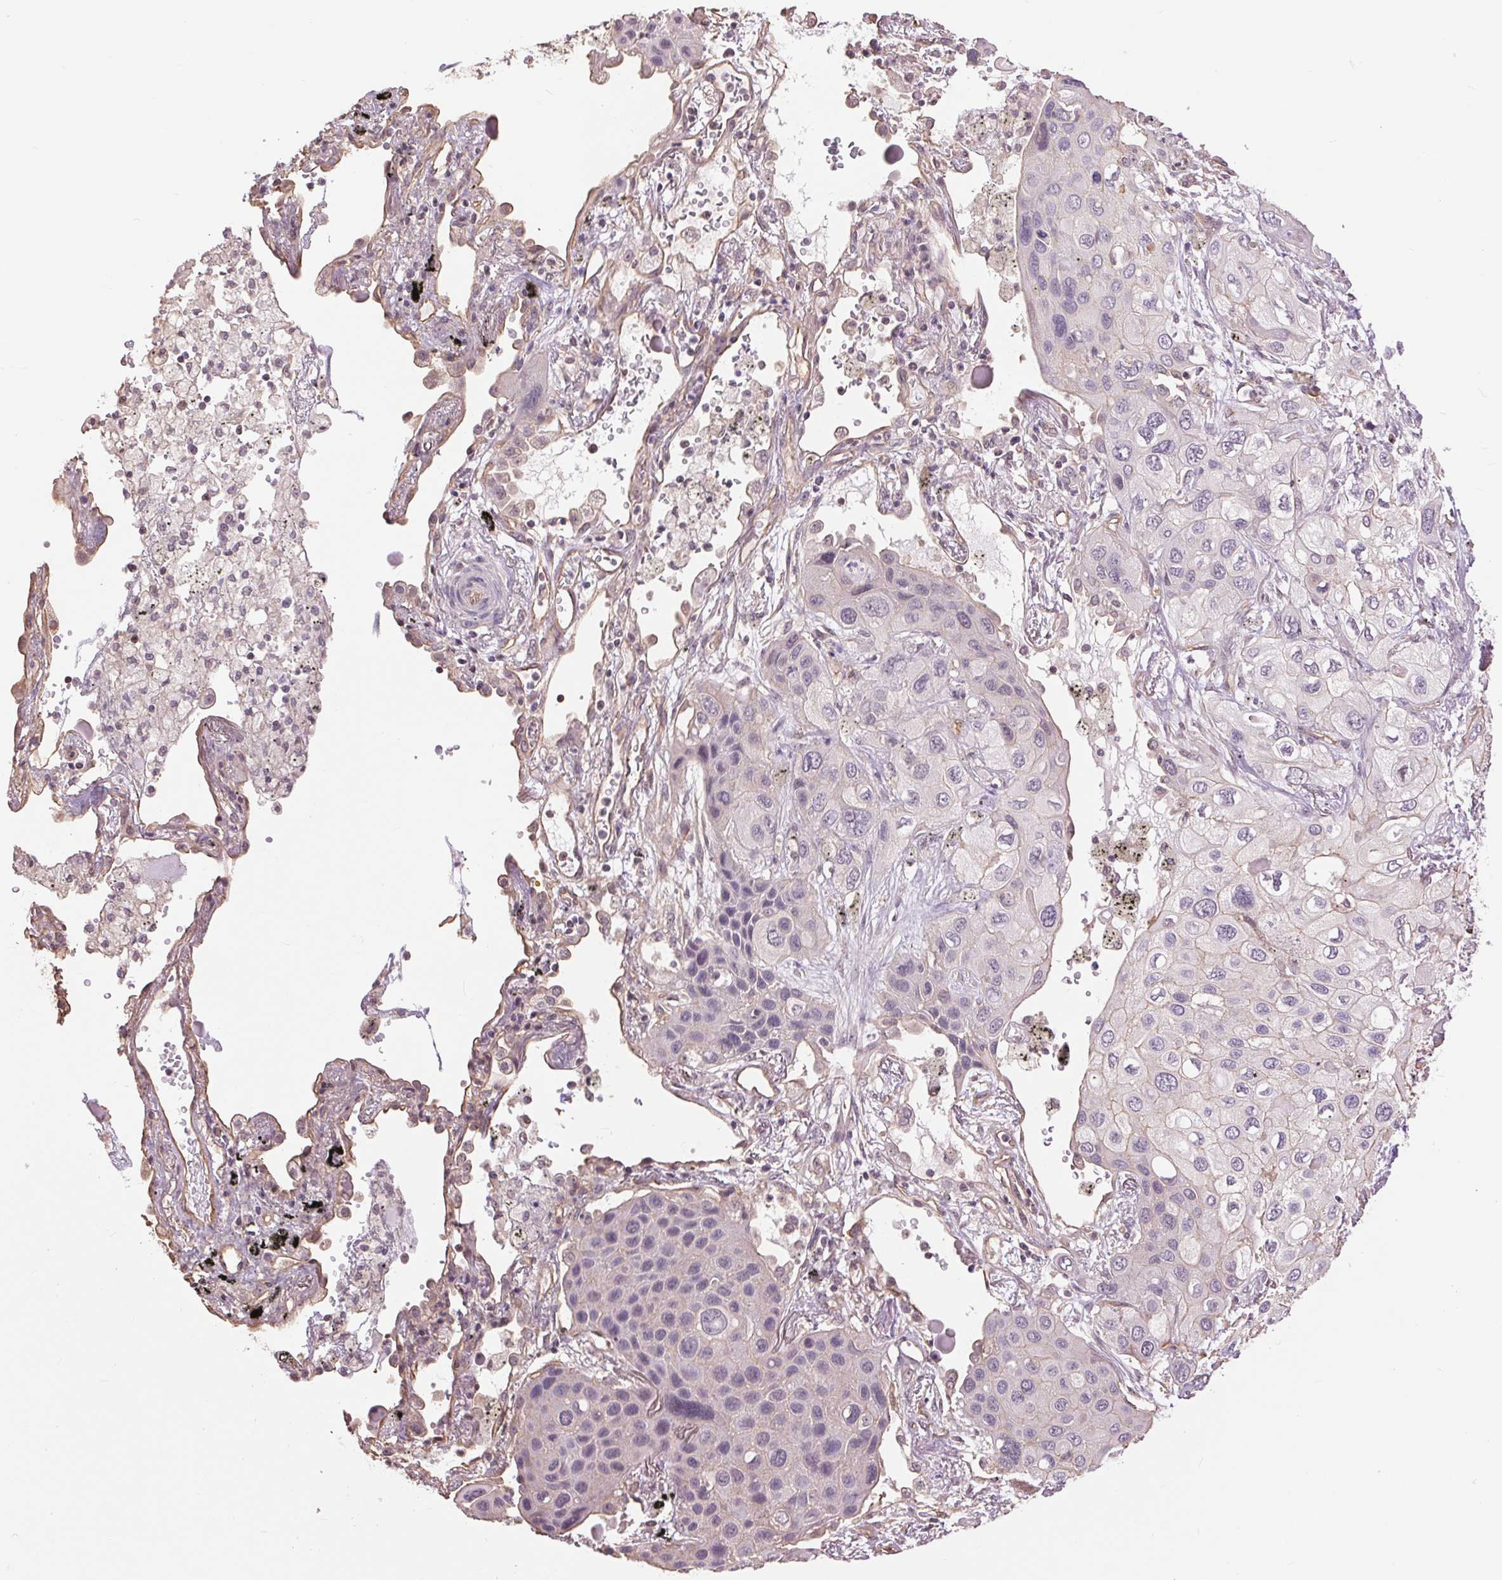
{"staining": {"intensity": "negative", "quantity": "none", "location": "none"}, "tissue": "lung cancer", "cell_type": "Tumor cells", "image_type": "cancer", "snomed": [{"axis": "morphology", "description": "Squamous cell carcinoma, NOS"}, {"axis": "morphology", "description": "Squamous cell carcinoma, metastatic, NOS"}, {"axis": "topography", "description": "Lung"}], "caption": "Image shows no significant protein positivity in tumor cells of lung cancer.", "gene": "PALM", "patient": {"sex": "male", "age": 59}}